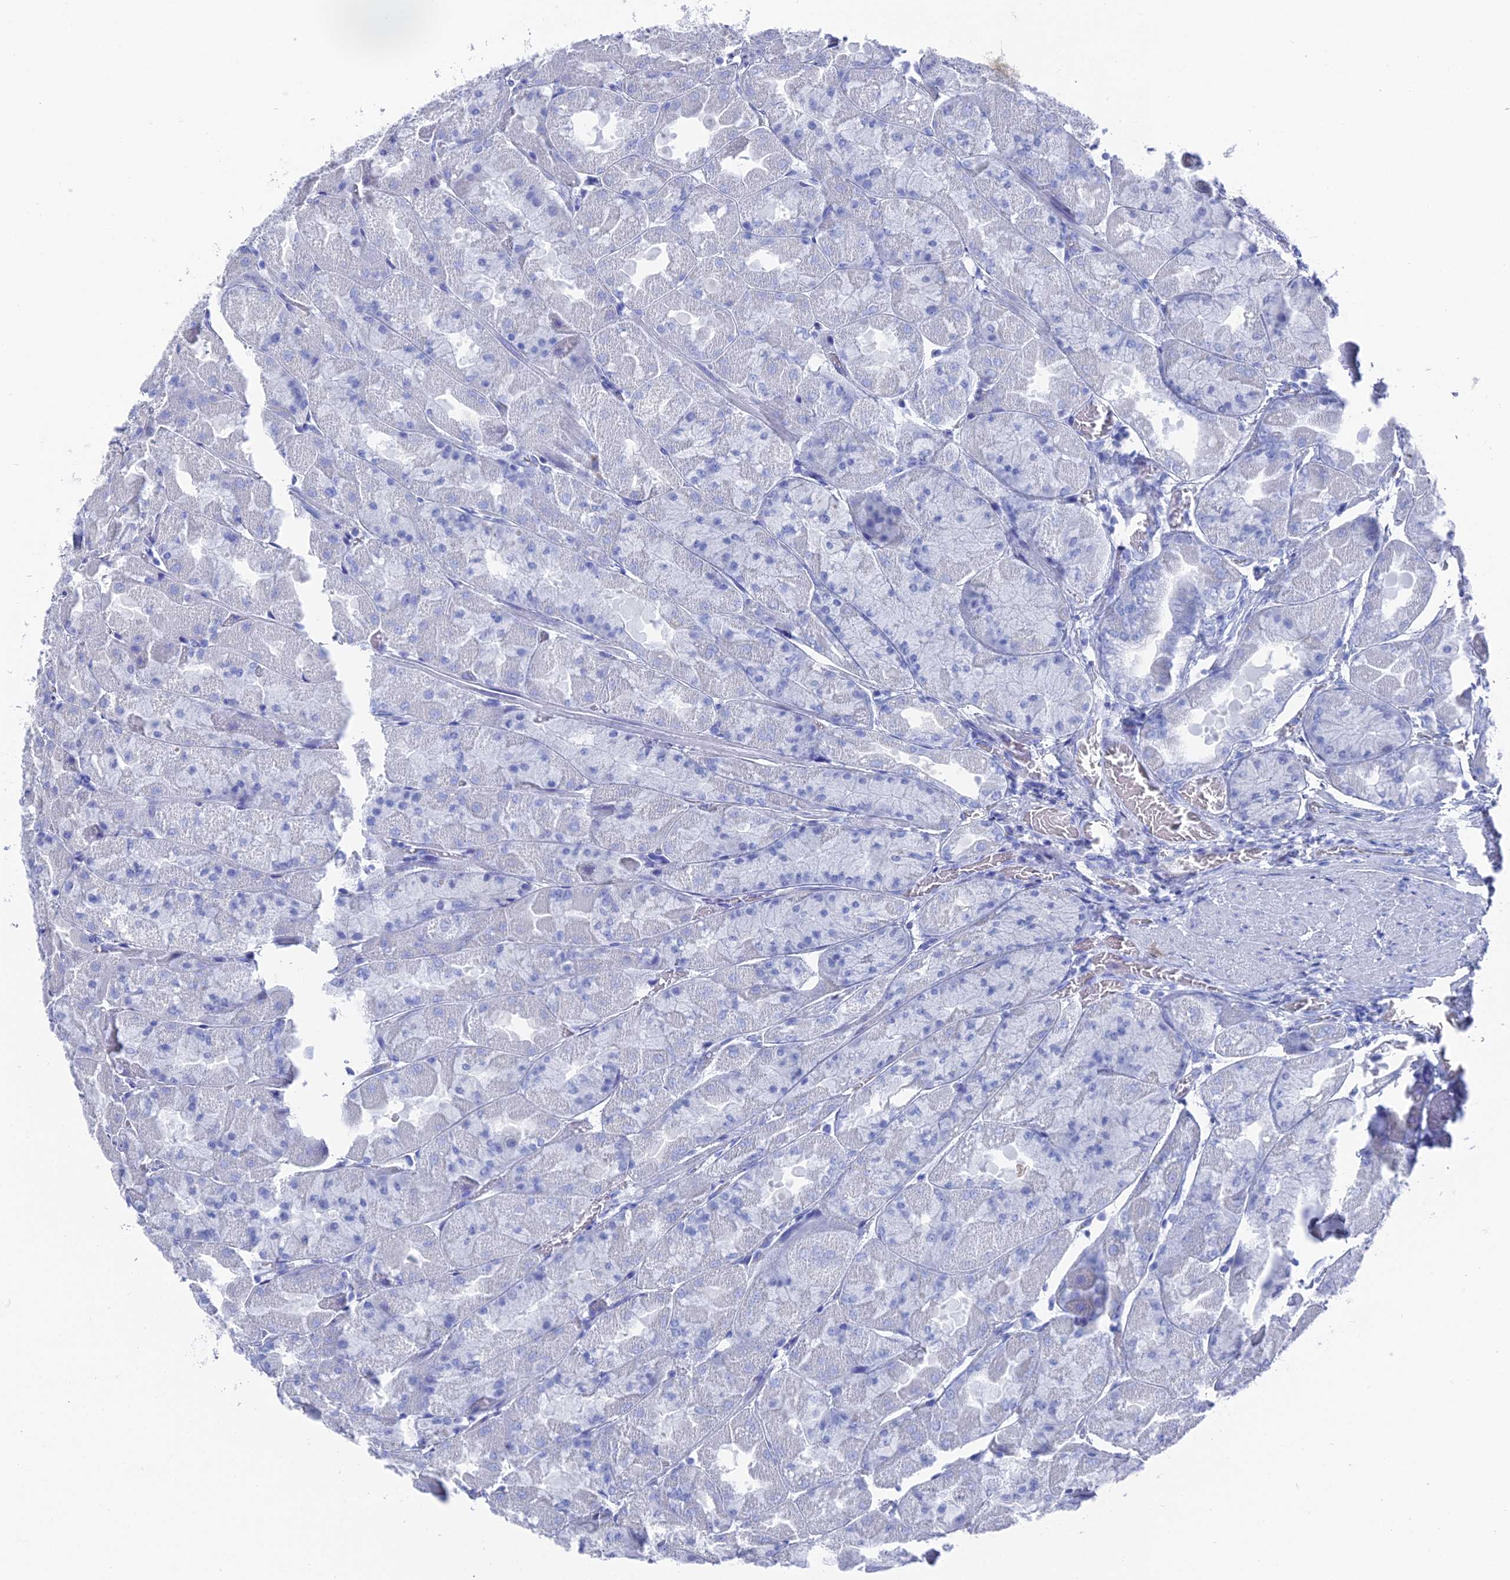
{"staining": {"intensity": "negative", "quantity": "none", "location": "none"}, "tissue": "stomach", "cell_type": "Glandular cells", "image_type": "normal", "snomed": [{"axis": "morphology", "description": "Normal tissue, NOS"}, {"axis": "topography", "description": "Stomach"}], "caption": "A histopathology image of human stomach is negative for staining in glandular cells.", "gene": "ENPP3", "patient": {"sex": "female", "age": 61}}